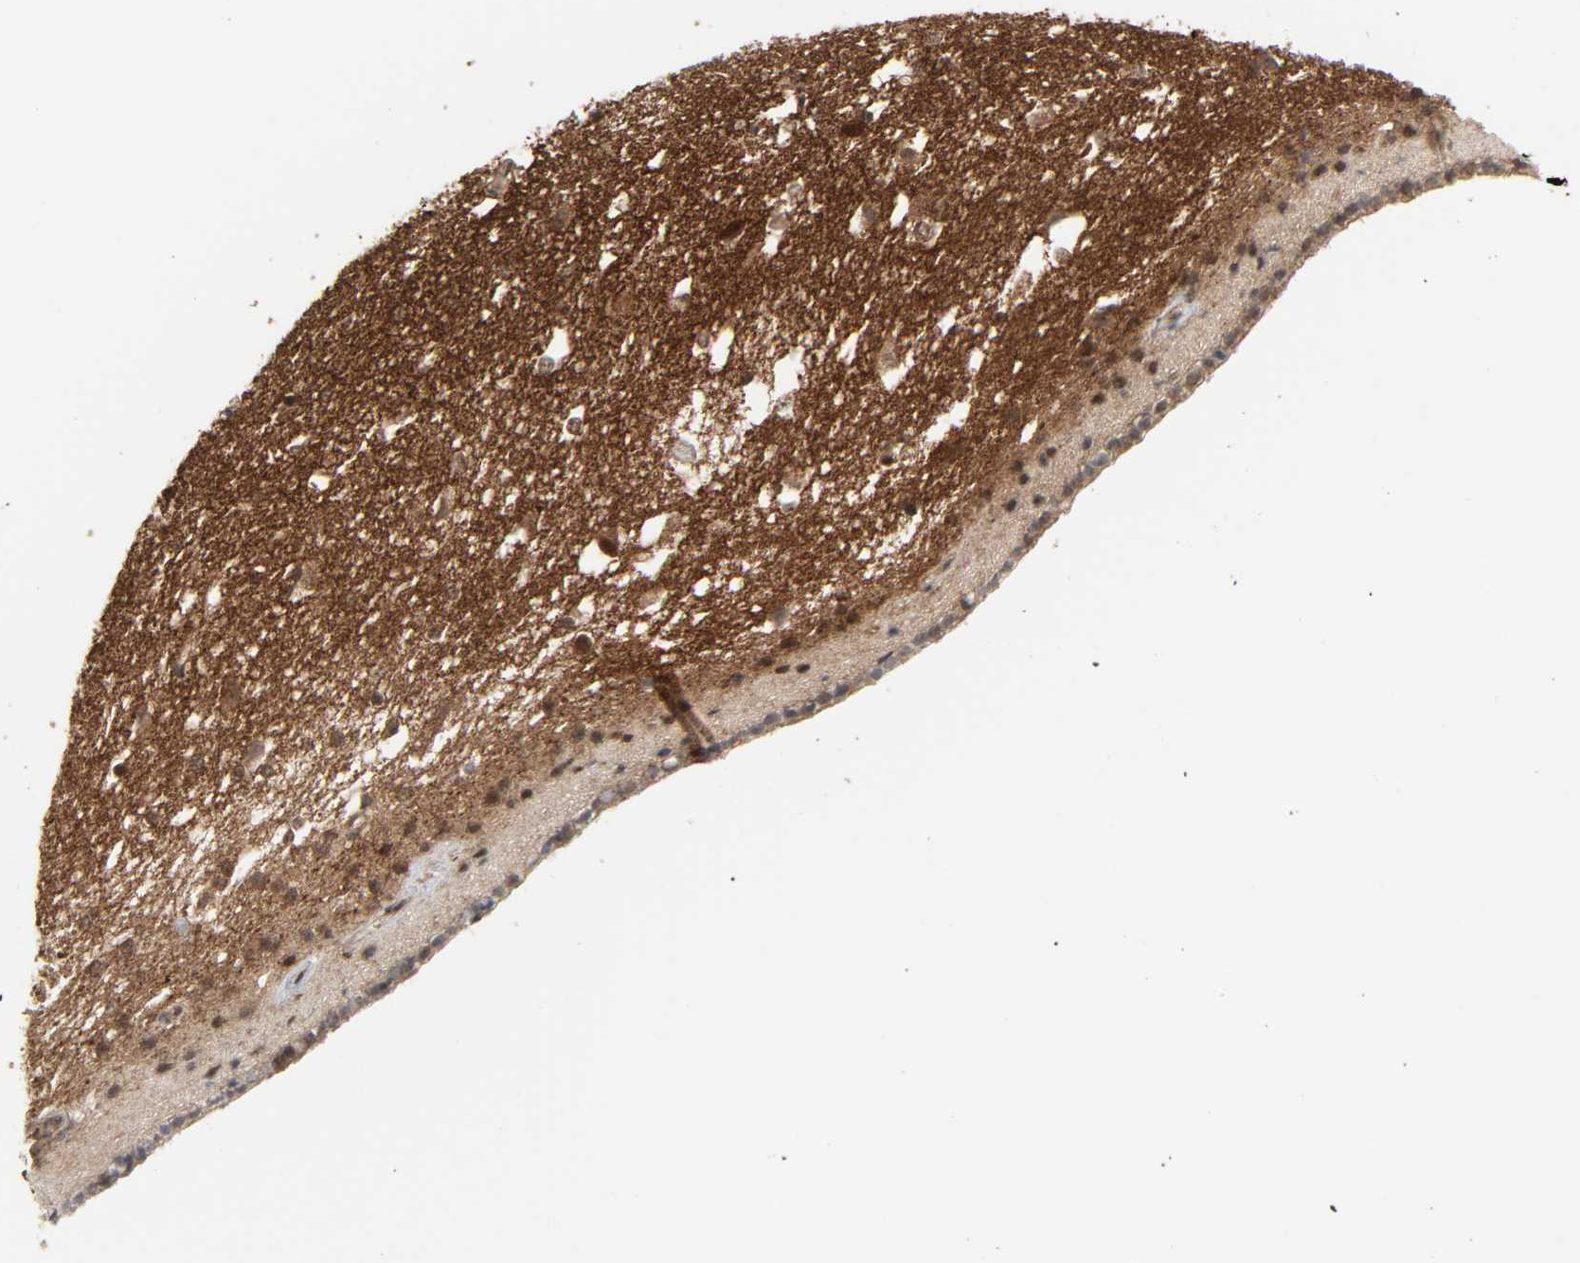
{"staining": {"intensity": "moderate", "quantity": ">75%", "location": "nuclear"}, "tissue": "caudate", "cell_type": "Glial cells", "image_type": "normal", "snomed": [{"axis": "morphology", "description": "Normal tissue, NOS"}, {"axis": "topography", "description": "Lateral ventricle wall"}], "caption": "A high-resolution photomicrograph shows immunohistochemistry (IHC) staining of normal caudate, which reveals moderate nuclear positivity in about >75% of glial cells. Immunohistochemistry stains the protein in brown and the nuclei are stained blue.", "gene": "GSK3A", "patient": {"sex": "female", "age": 19}}